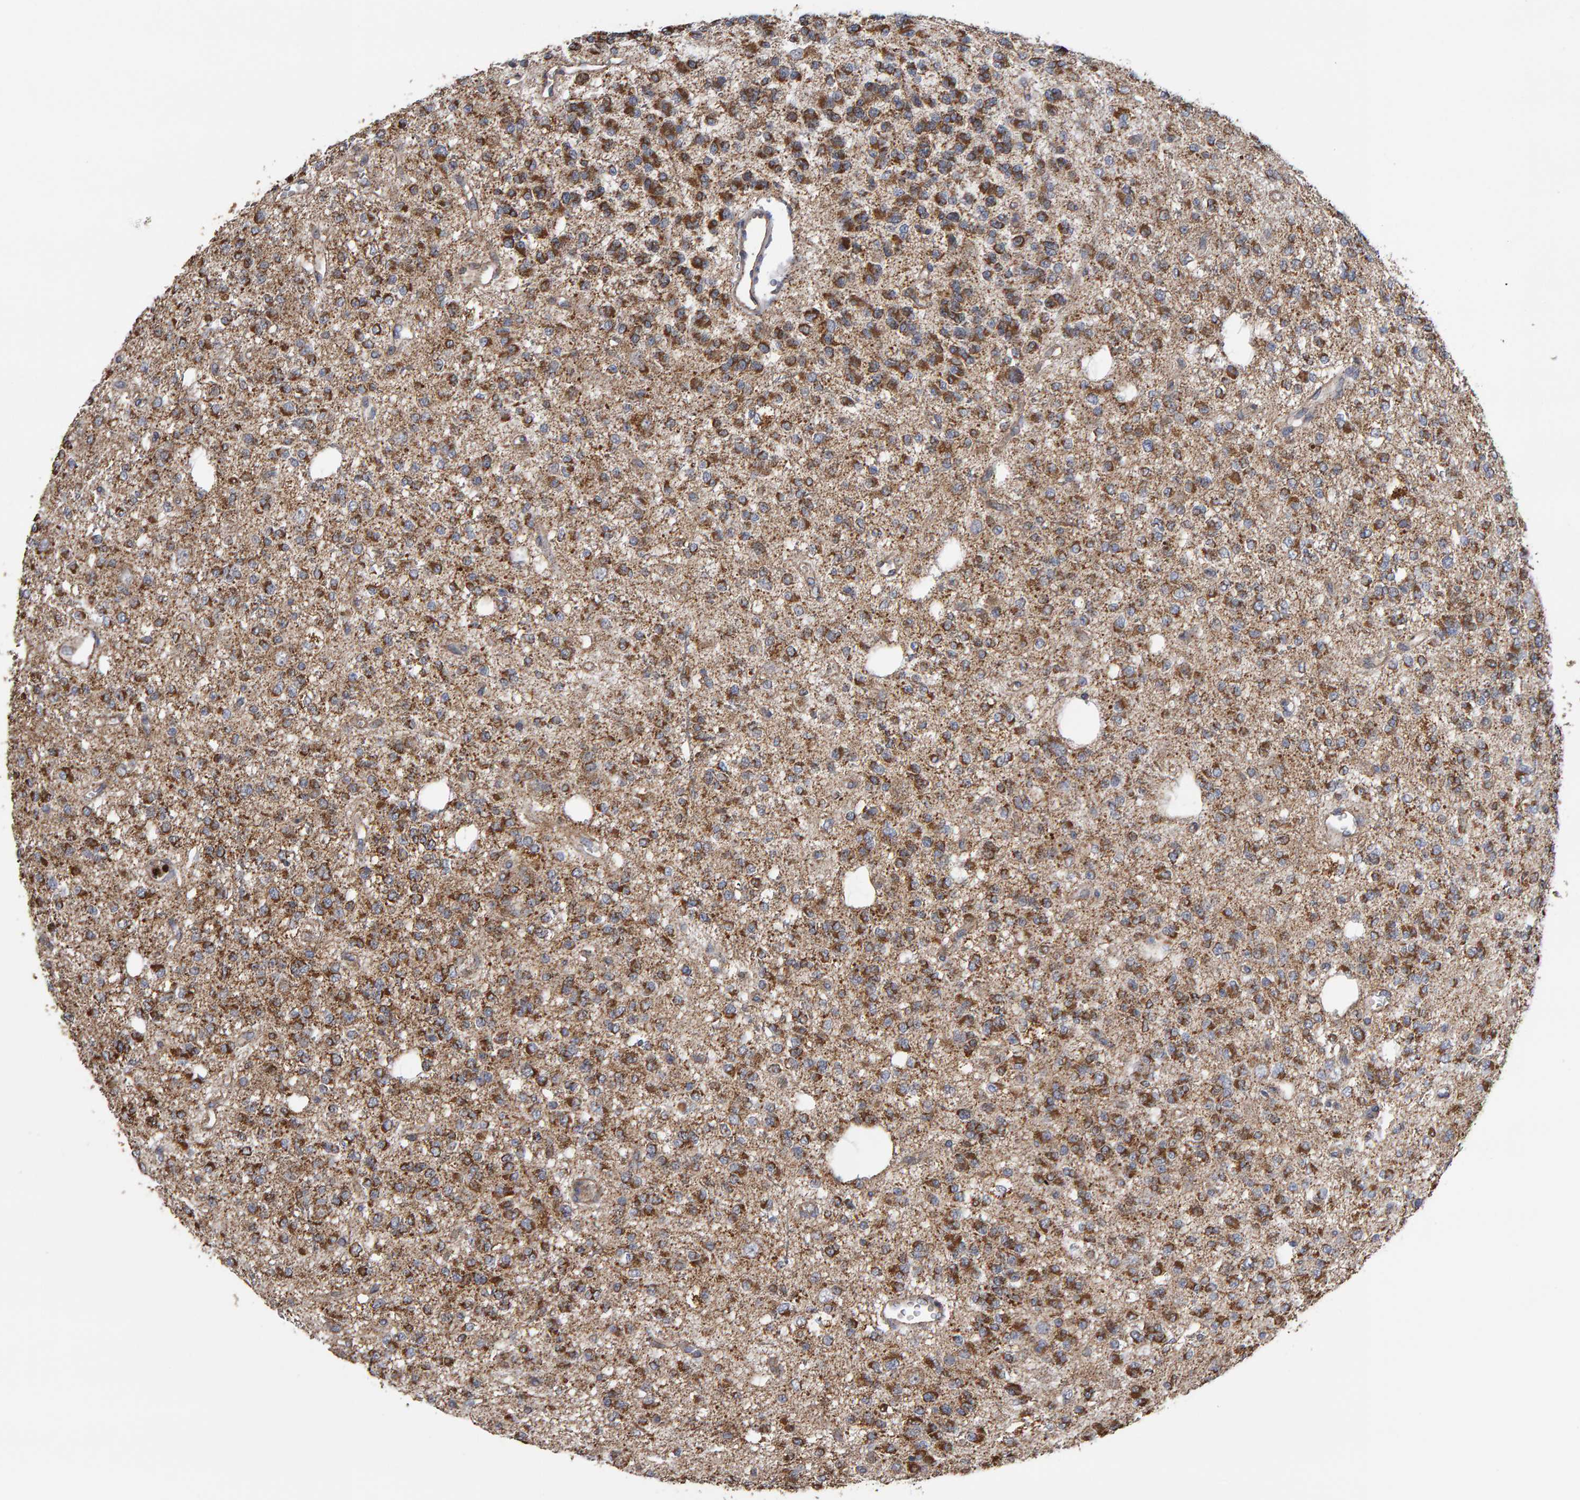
{"staining": {"intensity": "moderate", "quantity": ">75%", "location": "cytoplasmic/membranous"}, "tissue": "glioma", "cell_type": "Tumor cells", "image_type": "cancer", "snomed": [{"axis": "morphology", "description": "Glioma, malignant, Low grade"}, {"axis": "topography", "description": "Brain"}], "caption": "Low-grade glioma (malignant) stained with a brown dye displays moderate cytoplasmic/membranous positive positivity in approximately >75% of tumor cells.", "gene": "TOM1L1", "patient": {"sex": "male", "age": 38}}